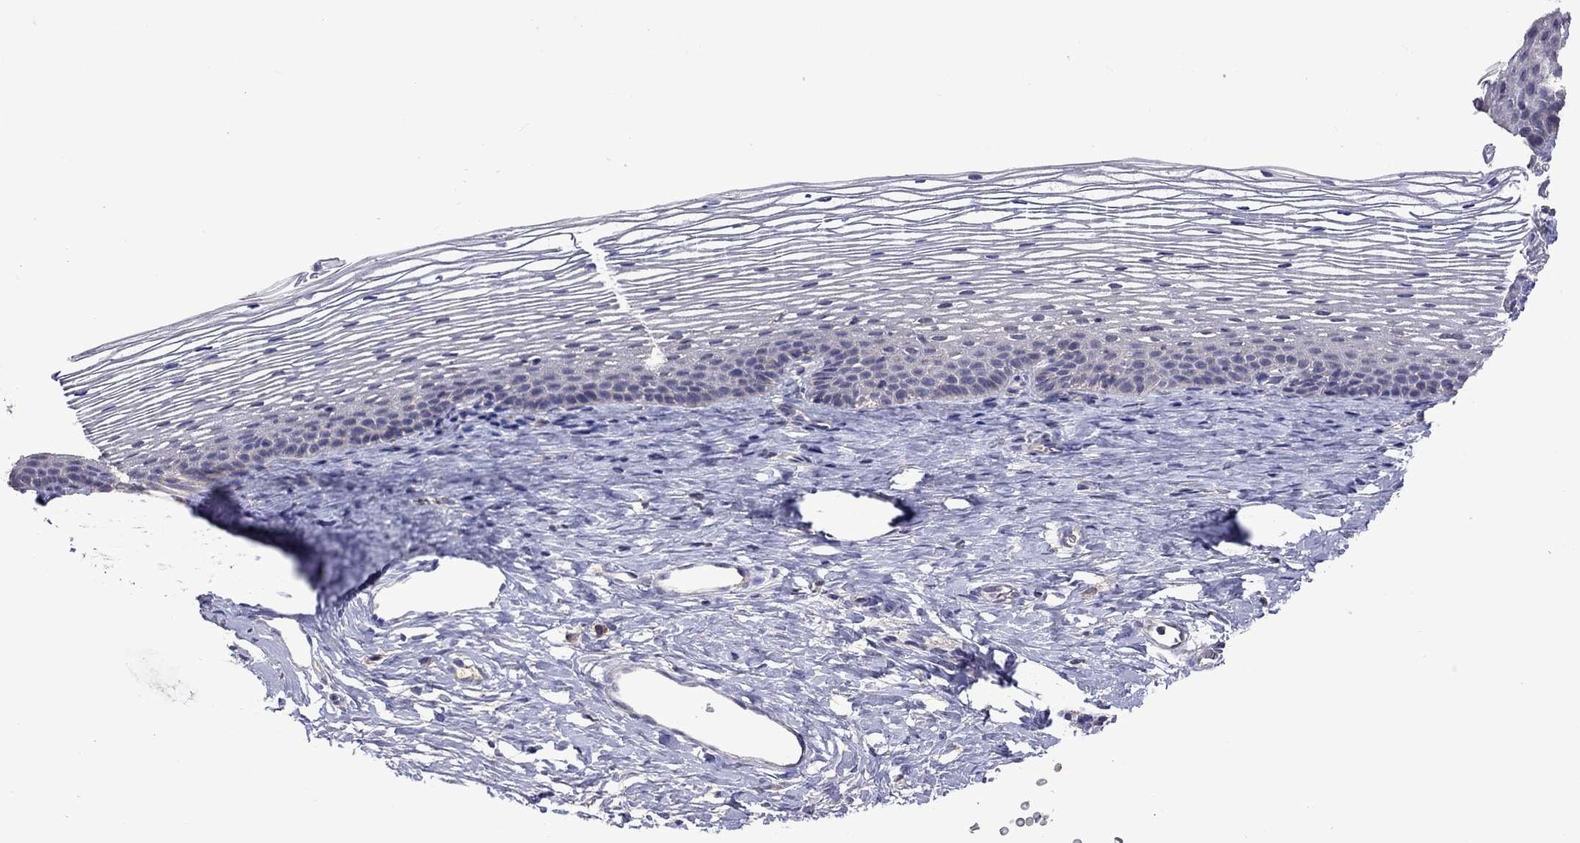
{"staining": {"intensity": "weak", "quantity": "25%-75%", "location": "cytoplasmic/membranous"}, "tissue": "cervix", "cell_type": "Glandular cells", "image_type": "normal", "snomed": [{"axis": "morphology", "description": "Normal tissue, NOS"}, {"axis": "topography", "description": "Cervix"}], "caption": "Glandular cells show low levels of weak cytoplasmic/membranous staining in approximately 25%-75% of cells in normal human cervix. The protein is stained brown, and the nuclei are stained in blue (DAB (3,3'-diaminobenzidine) IHC with brightfield microscopy, high magnification).", "gene": "RTP5", "patient": {"sex": "female", "age": 39}}